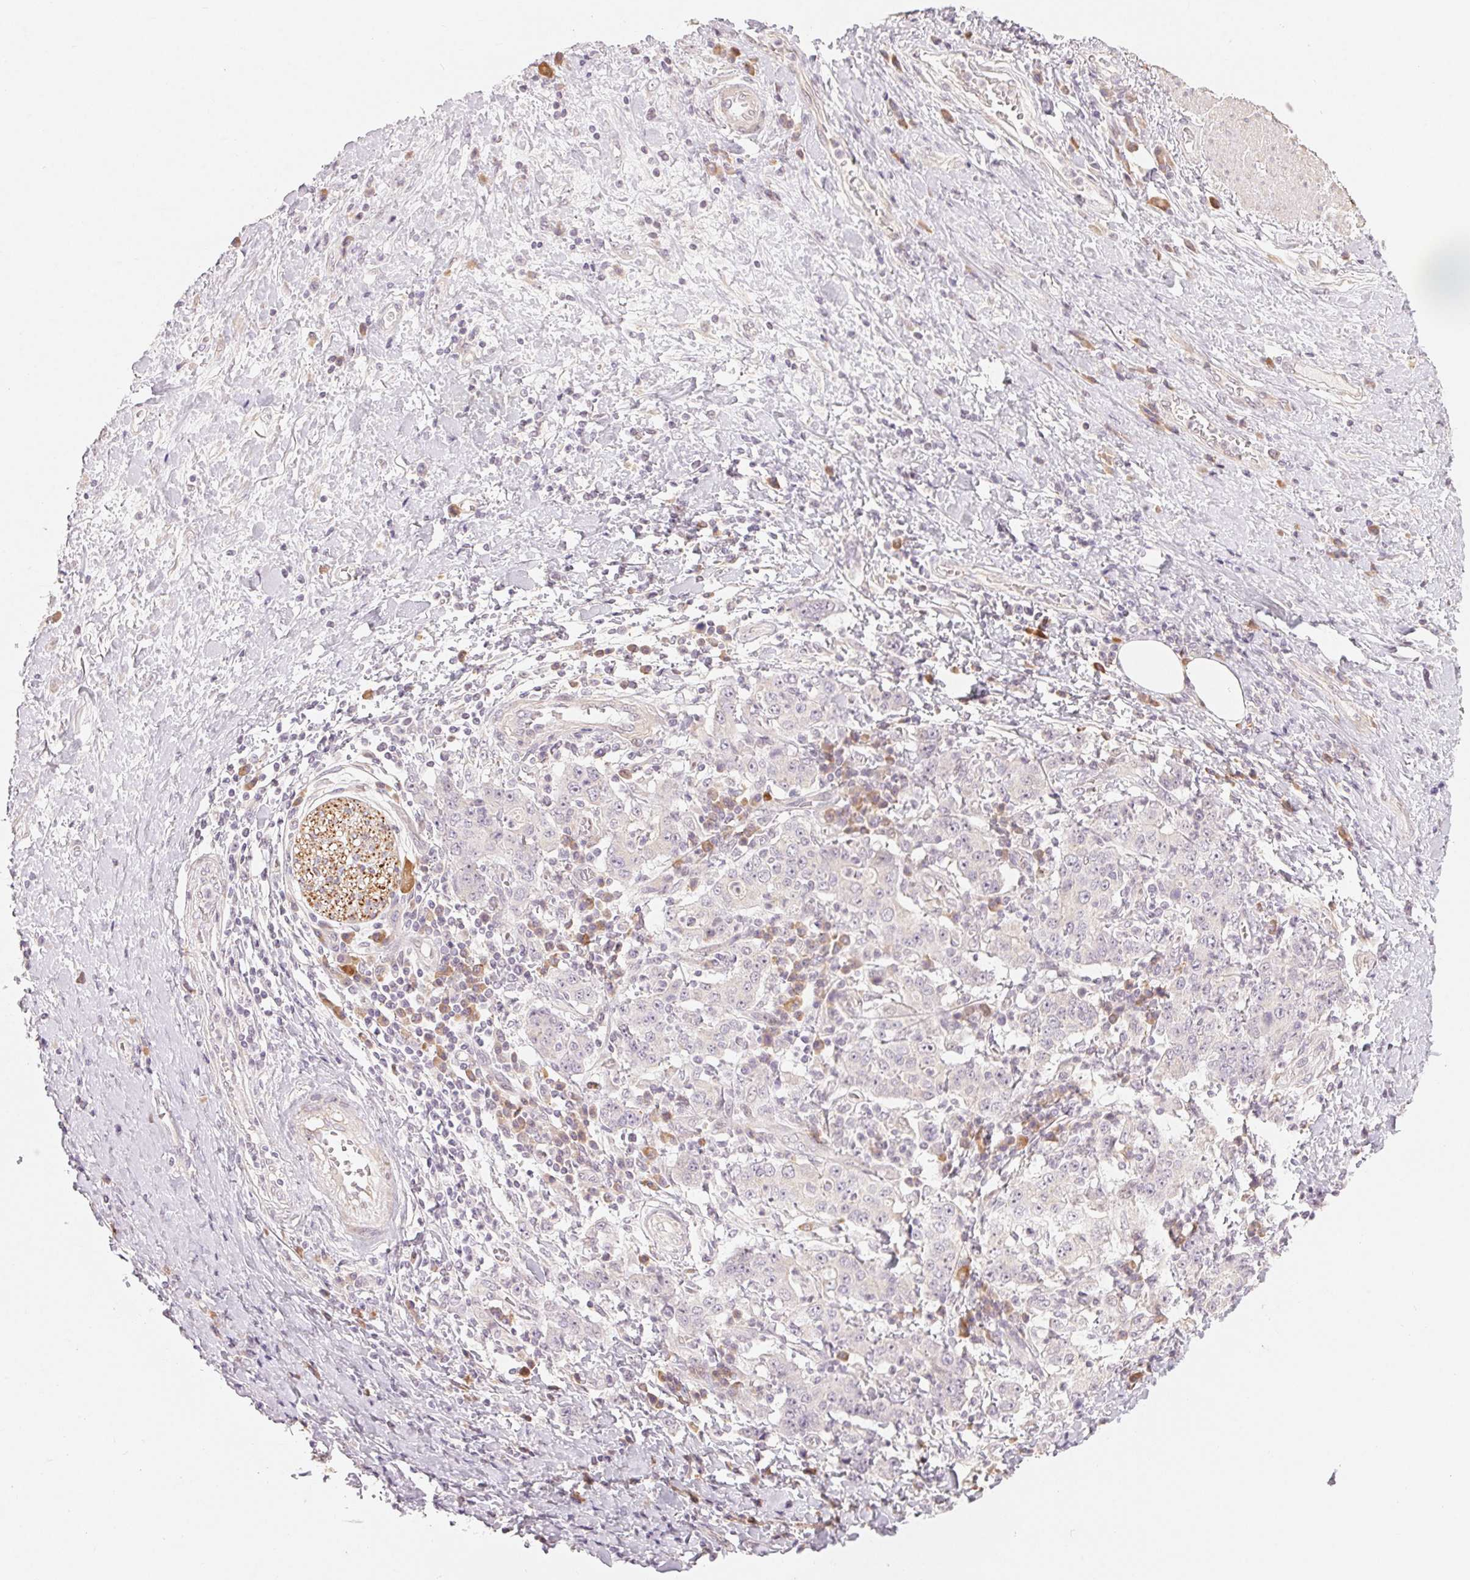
{"staining": {"intensity": "negative", "quantity": "none", "location": "none"}, "tissue": "stomach cancer", "cell_type": "Tumor cells", "image_type": "cancer", "snomed": [{"axis": "morphology", "description": "Normal tissue, NOS"}, {"axis": "morphology", "description": "Adenocarcinoma, NOS"}, {"axis": "topography", "description": "Stomach, upper"}, {"axis": "topography", "description": "Stomach"}], "caption": "DAB immunohistochemical staining of human stomach adenocarcinoma shows no significant staining in tumor cells.", "gene": "DENND2C", "patient": {"sex": "male", "age": 59}}